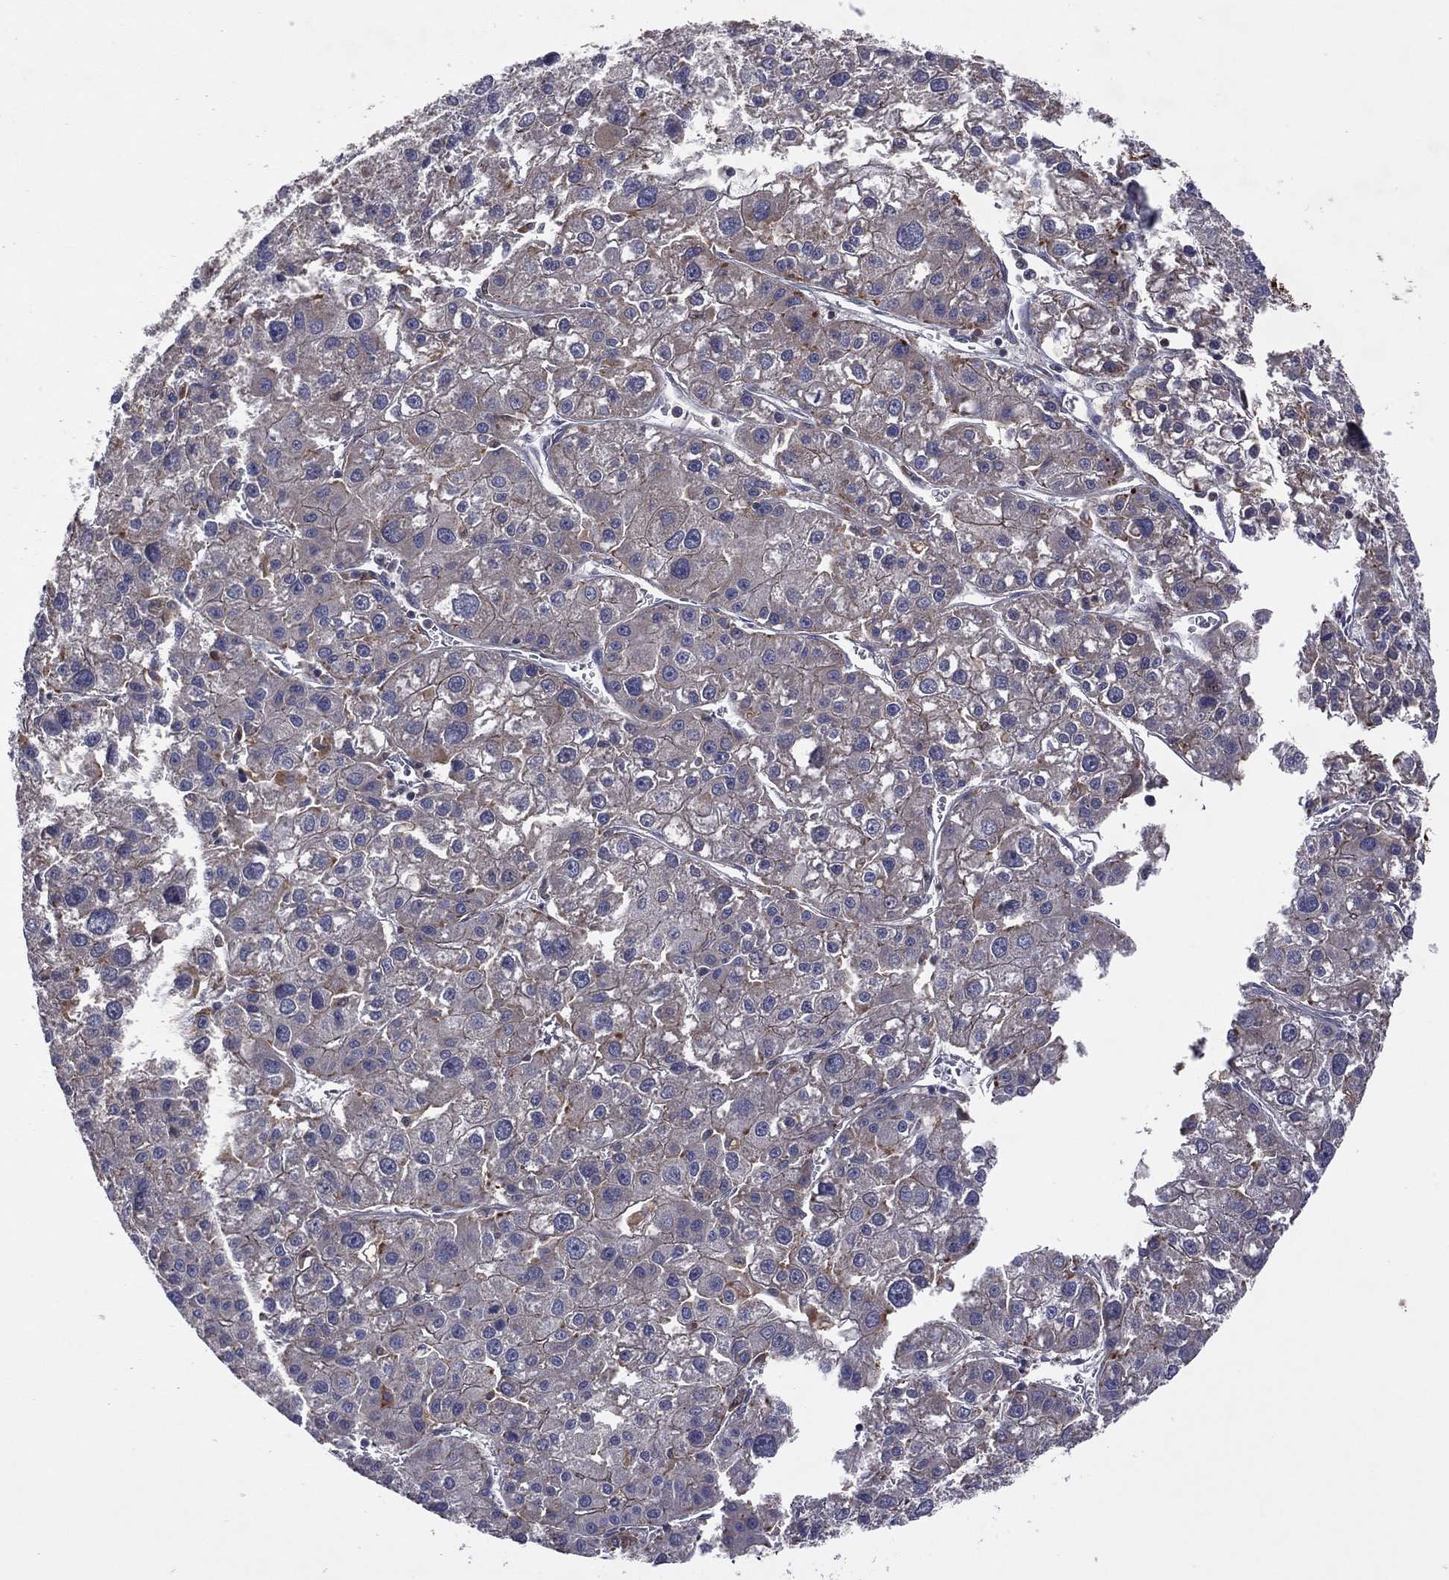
{"staining": {"intensity": "moderate", "quantity": "<25%", "location": "cytoplasmic/membranous"}, "tissue": "liver cancer", "cell_type": "Tumor cells", "image_type": "cancer", "snomed": [{"axis": "morphology", "description": "Carcinoma, Hepatocellular, NOS"}, {"axis": "topography", "description": "Liver"}], "caption": "Liver cancer stained with immunohistochemistry displays moderate cytoplasmic/membranous staining in about <25% of tumor cells.", "gene": "STARD3", "patient": {"sex": "male", "age": 73}}